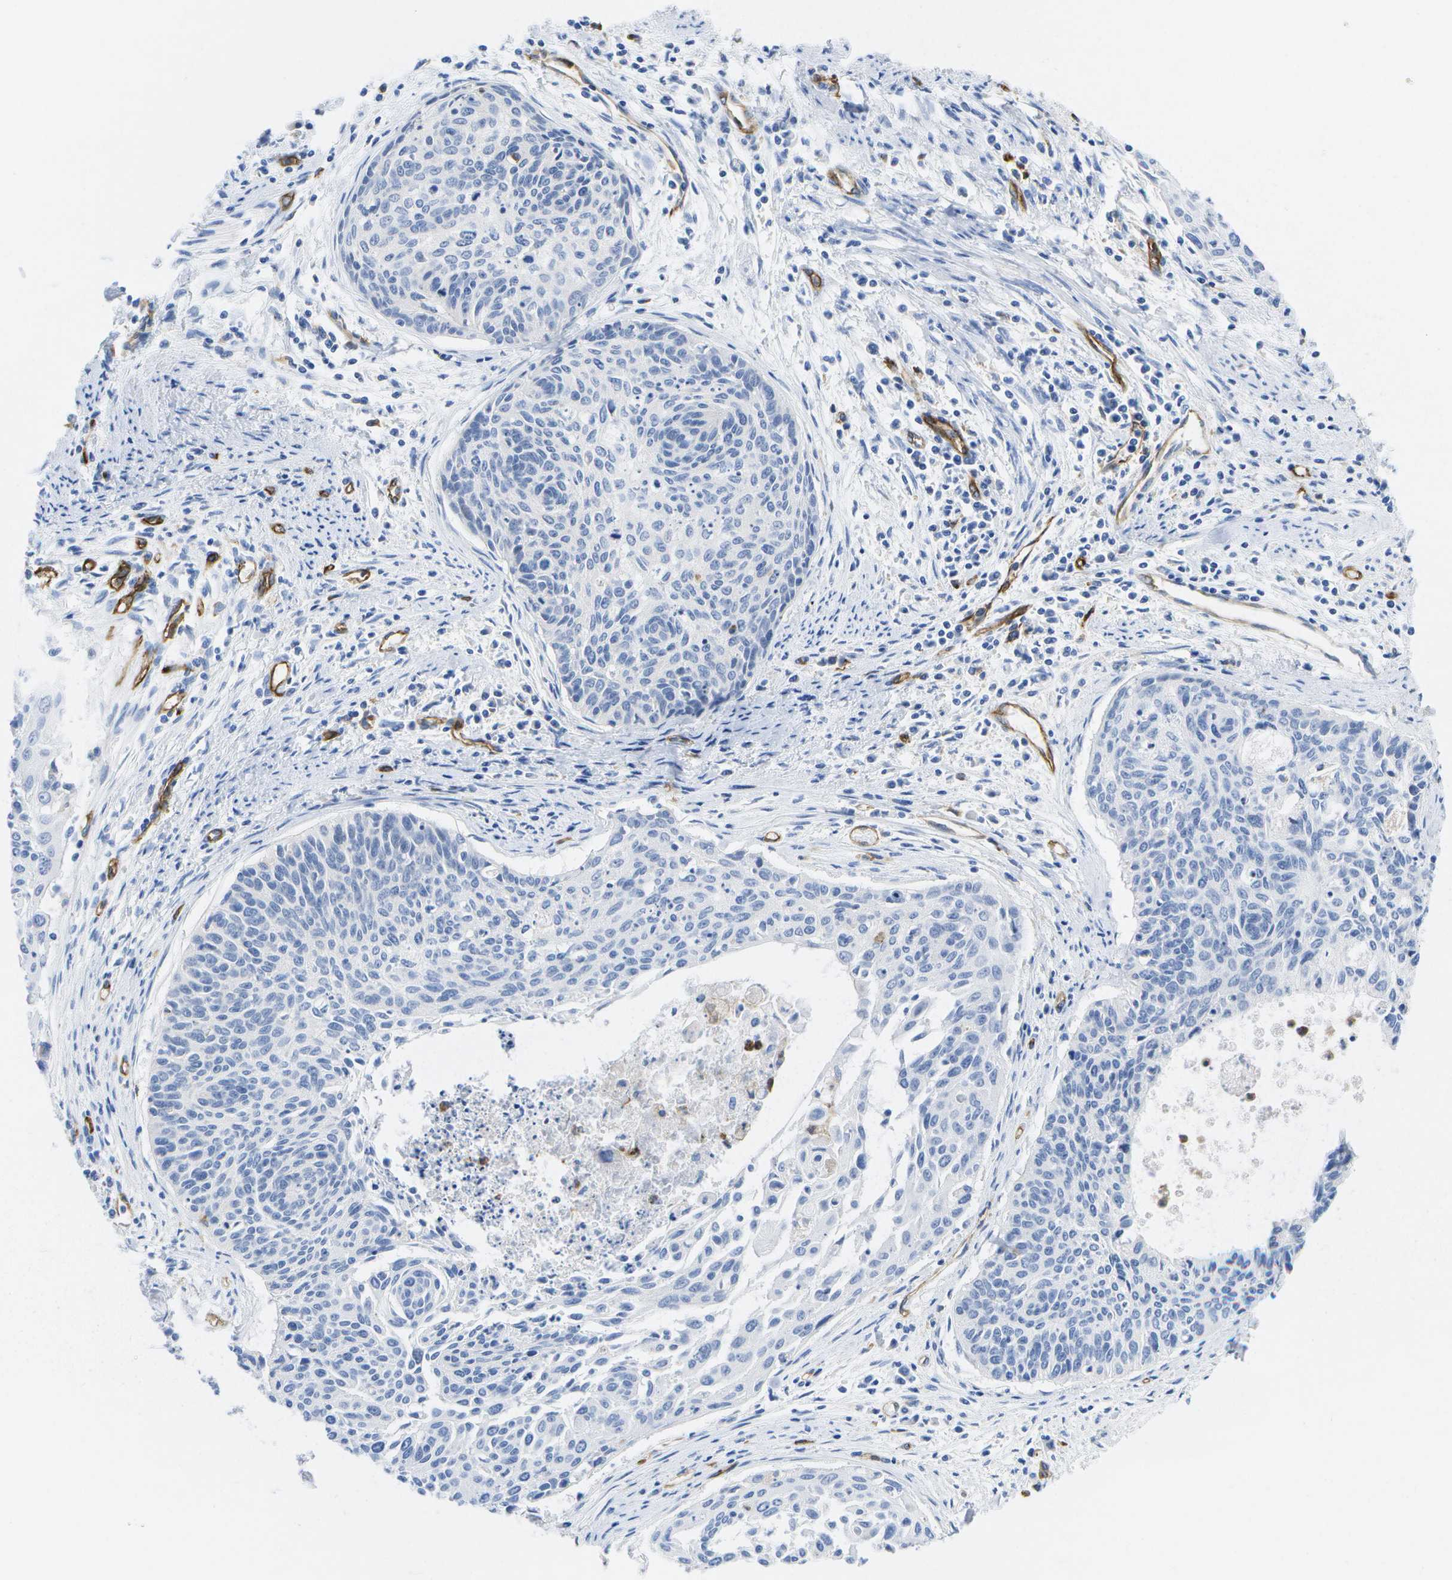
{"staining": {"intensity": "negative", "quantity": "none", "location": "none"}, "tissue": "cervical cancer", "cell_type": "Tumor cells", "image_type": "cancer", "snomed": [{"axis": "morphology", "description": "Squamous cell carcinoma, NOS"}, {"axis": "topography", "description": "Cervix"}], "caption": "A high-resolution micrograph shows immunohistochemistry (IHC) staining of cervical squamous cell carcinoma, which reveals no significant staining in tumor cells.", "gene": "DYSF", "patient": {"sex": "female", "age": 55}}